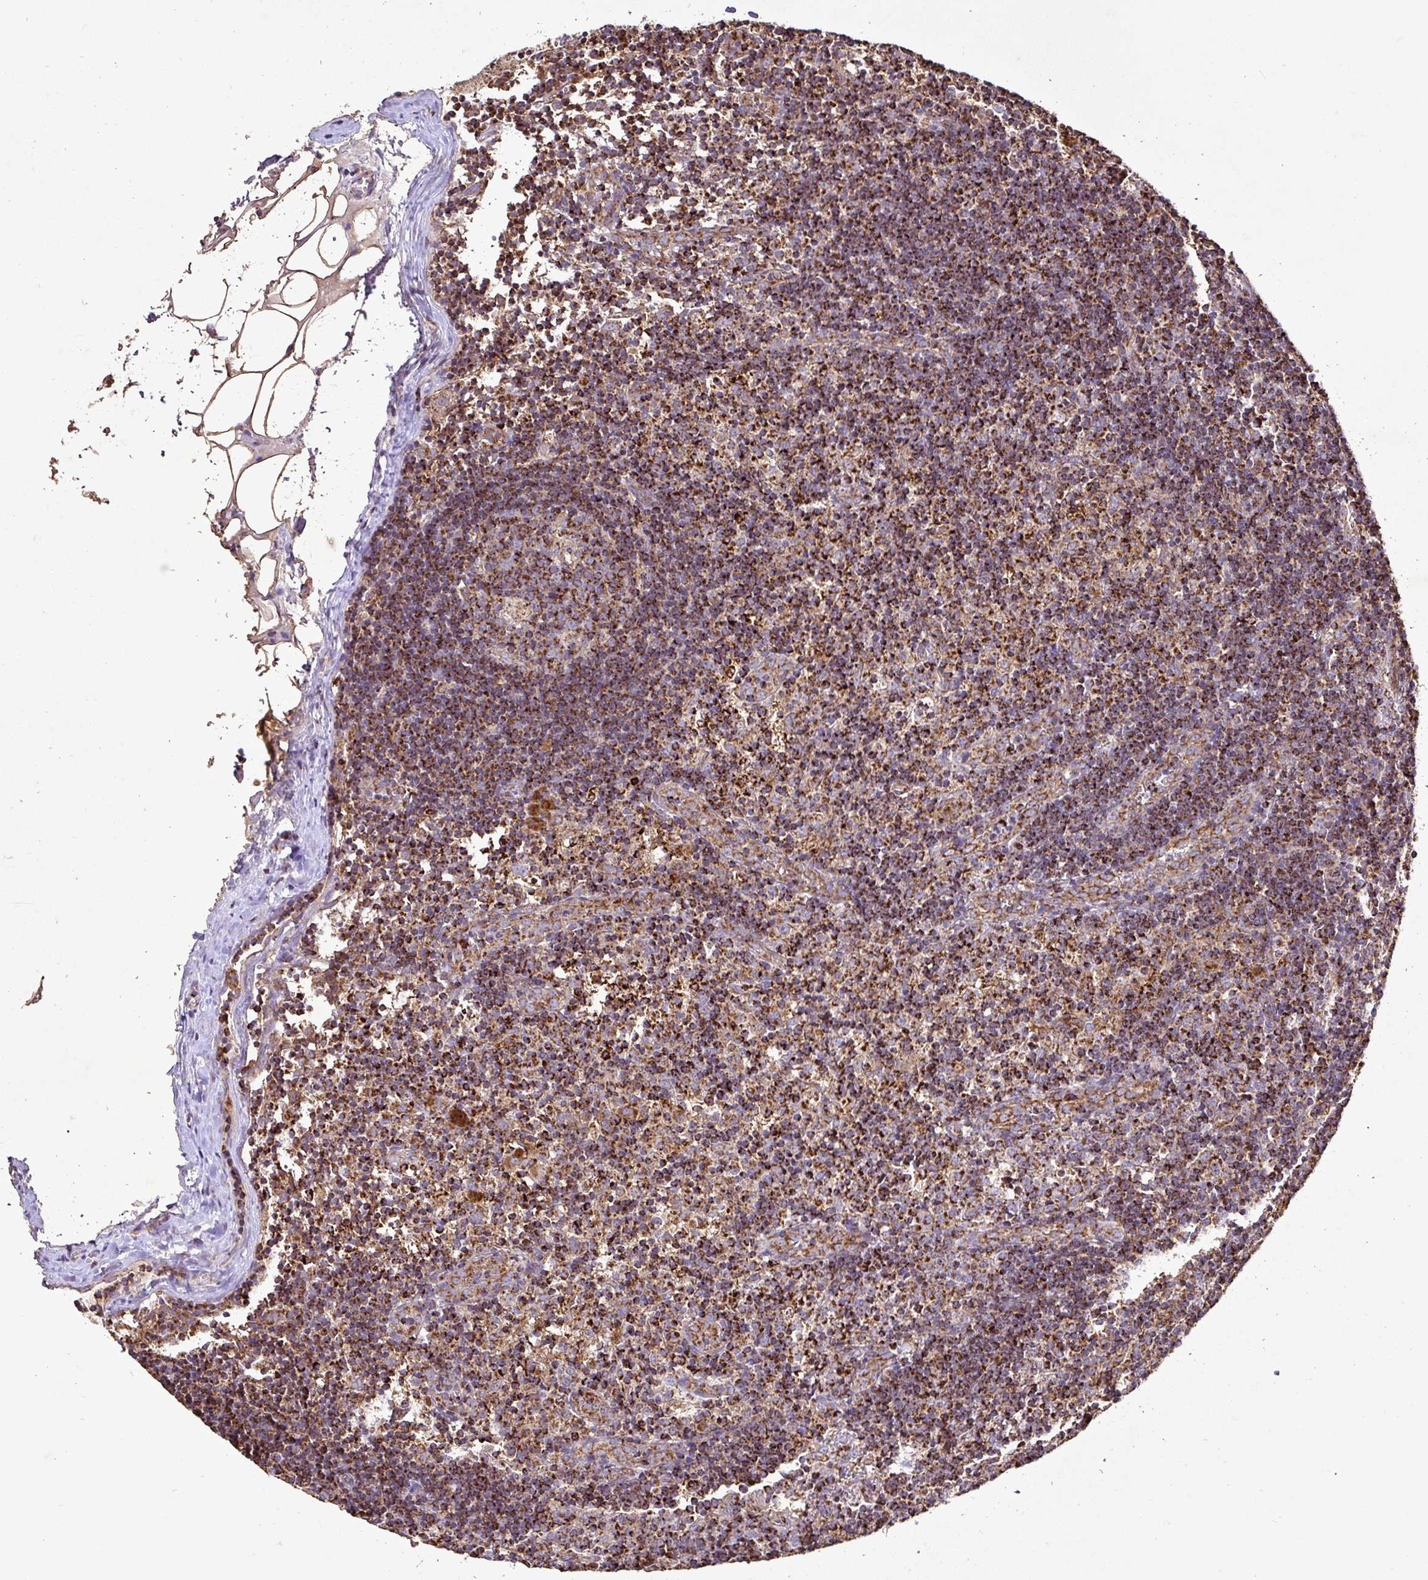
{"staining": {"intensity": "strong", "quantity": "25%-75%", "location": "cytoplasmic/membranous"}, "tissue": "lymph node", "cell_type": "Germinal center cells", "image_type": "normal", "snomed": [{"axis": "morphology", "description": "Normal tissue, NOS"}, {"axis": "topography", "description": "Lymph node"}], "caption": "Immunohistochemistry (IHC) photomicrograph of unremarkable human lymph node stained for a protein (brown), which shows high levels of strong cytoplasmic/membranous expression in about 25%-75% of germinal center cells.", "gene": "AGK", "patient": {"sex": "female", "age": 45}}